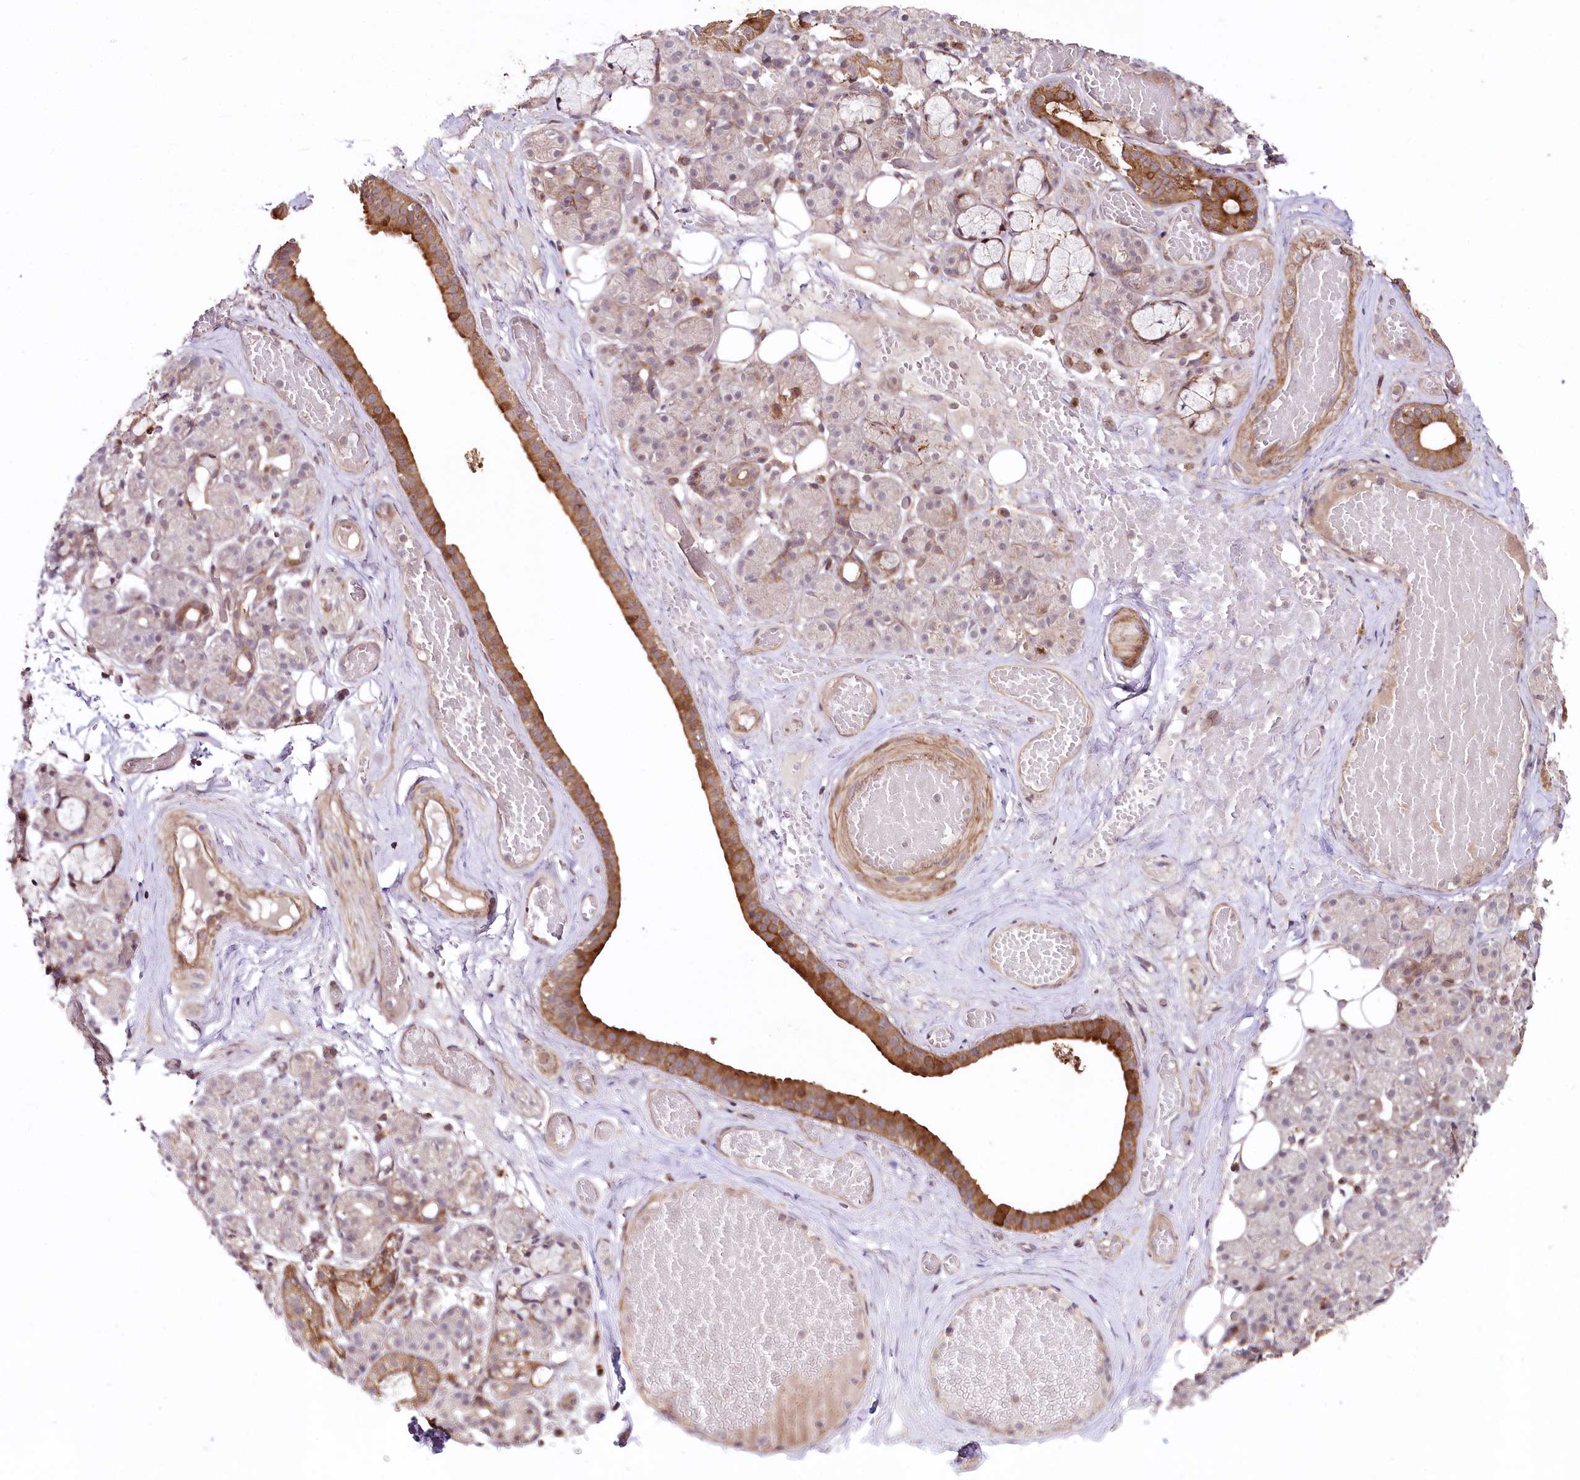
{"staining": {"intensity": "moderate", "quantity": "25%-75%", "location": "cytoplasmic/membranous"}, "tissue": "salivary gland", "cell_type": "Glandular cells", "image_type": "normal", "snomed": [{"axis": "morphology", "description": "Normal tissue, NOS"}, {"axis": "topography", "description": "Salivary gland"}], "caption": "Immunohistochemical staining of unremarkable salivary gland exhibits 25%-75% levels of moderate cytoplasmic/membranous protein expression in about 25%-75% of glandular cells.", "gene": "PHLDB1", "patient": {"sex": "male", "age": 63}}